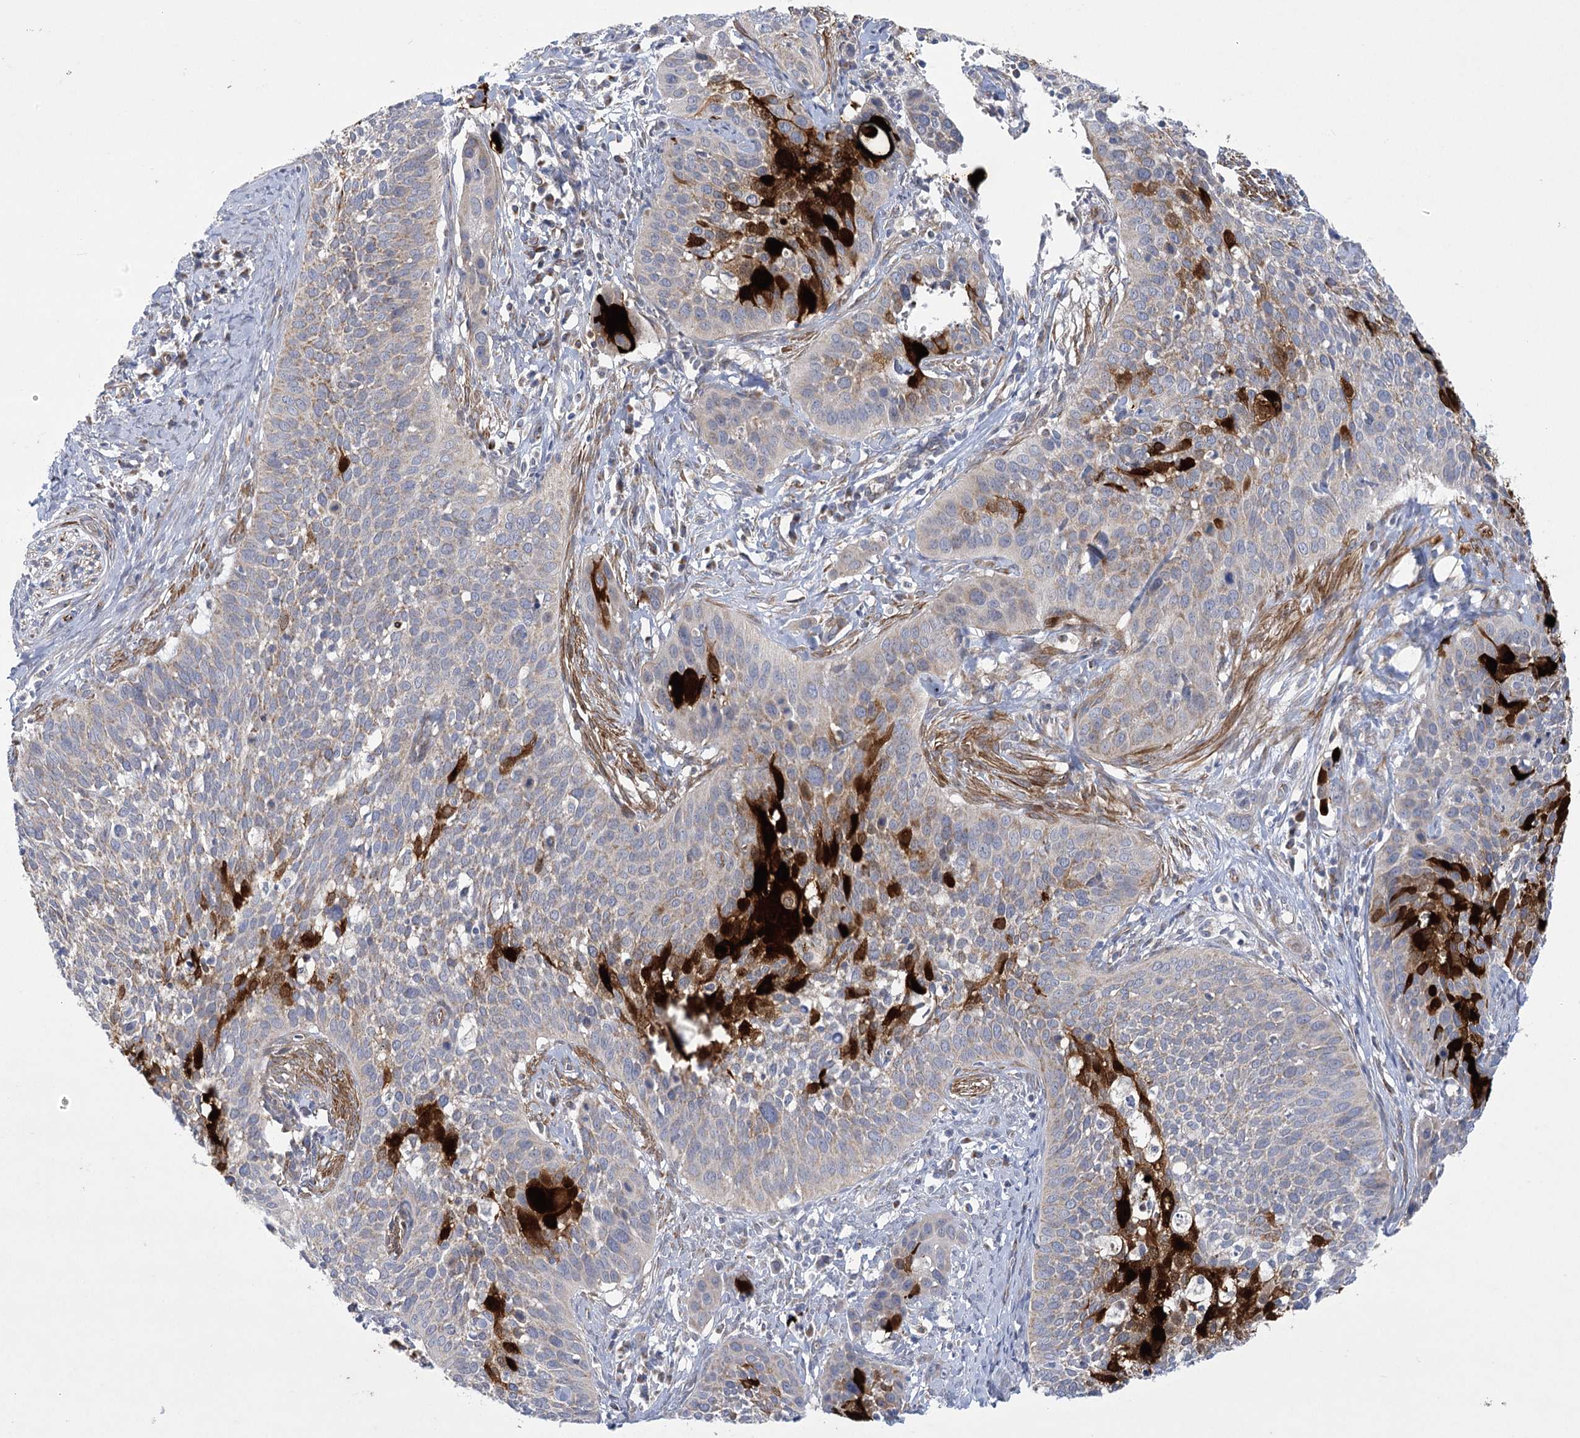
{"staining": {"intensity": "strong", "quantity": "<25%", "location": "cytoplasmic/membranous"}, "tissue": "cervical cancer", "cell_type": "Tumor cells", "image_type": "cancer", "snomed": [{"axis": "morphology", "description": "Squamous cell carcinoma, NOS"}, {"axis": "topography", "description": "Cervix"}], "caption": "Strong cytoplasmic/membranous expression is present in about <25% of tumor cells in cervical squamous cell carcinoma.", "gene": "DHTKD1", "patient": {"sex": "female", "age": 34}}